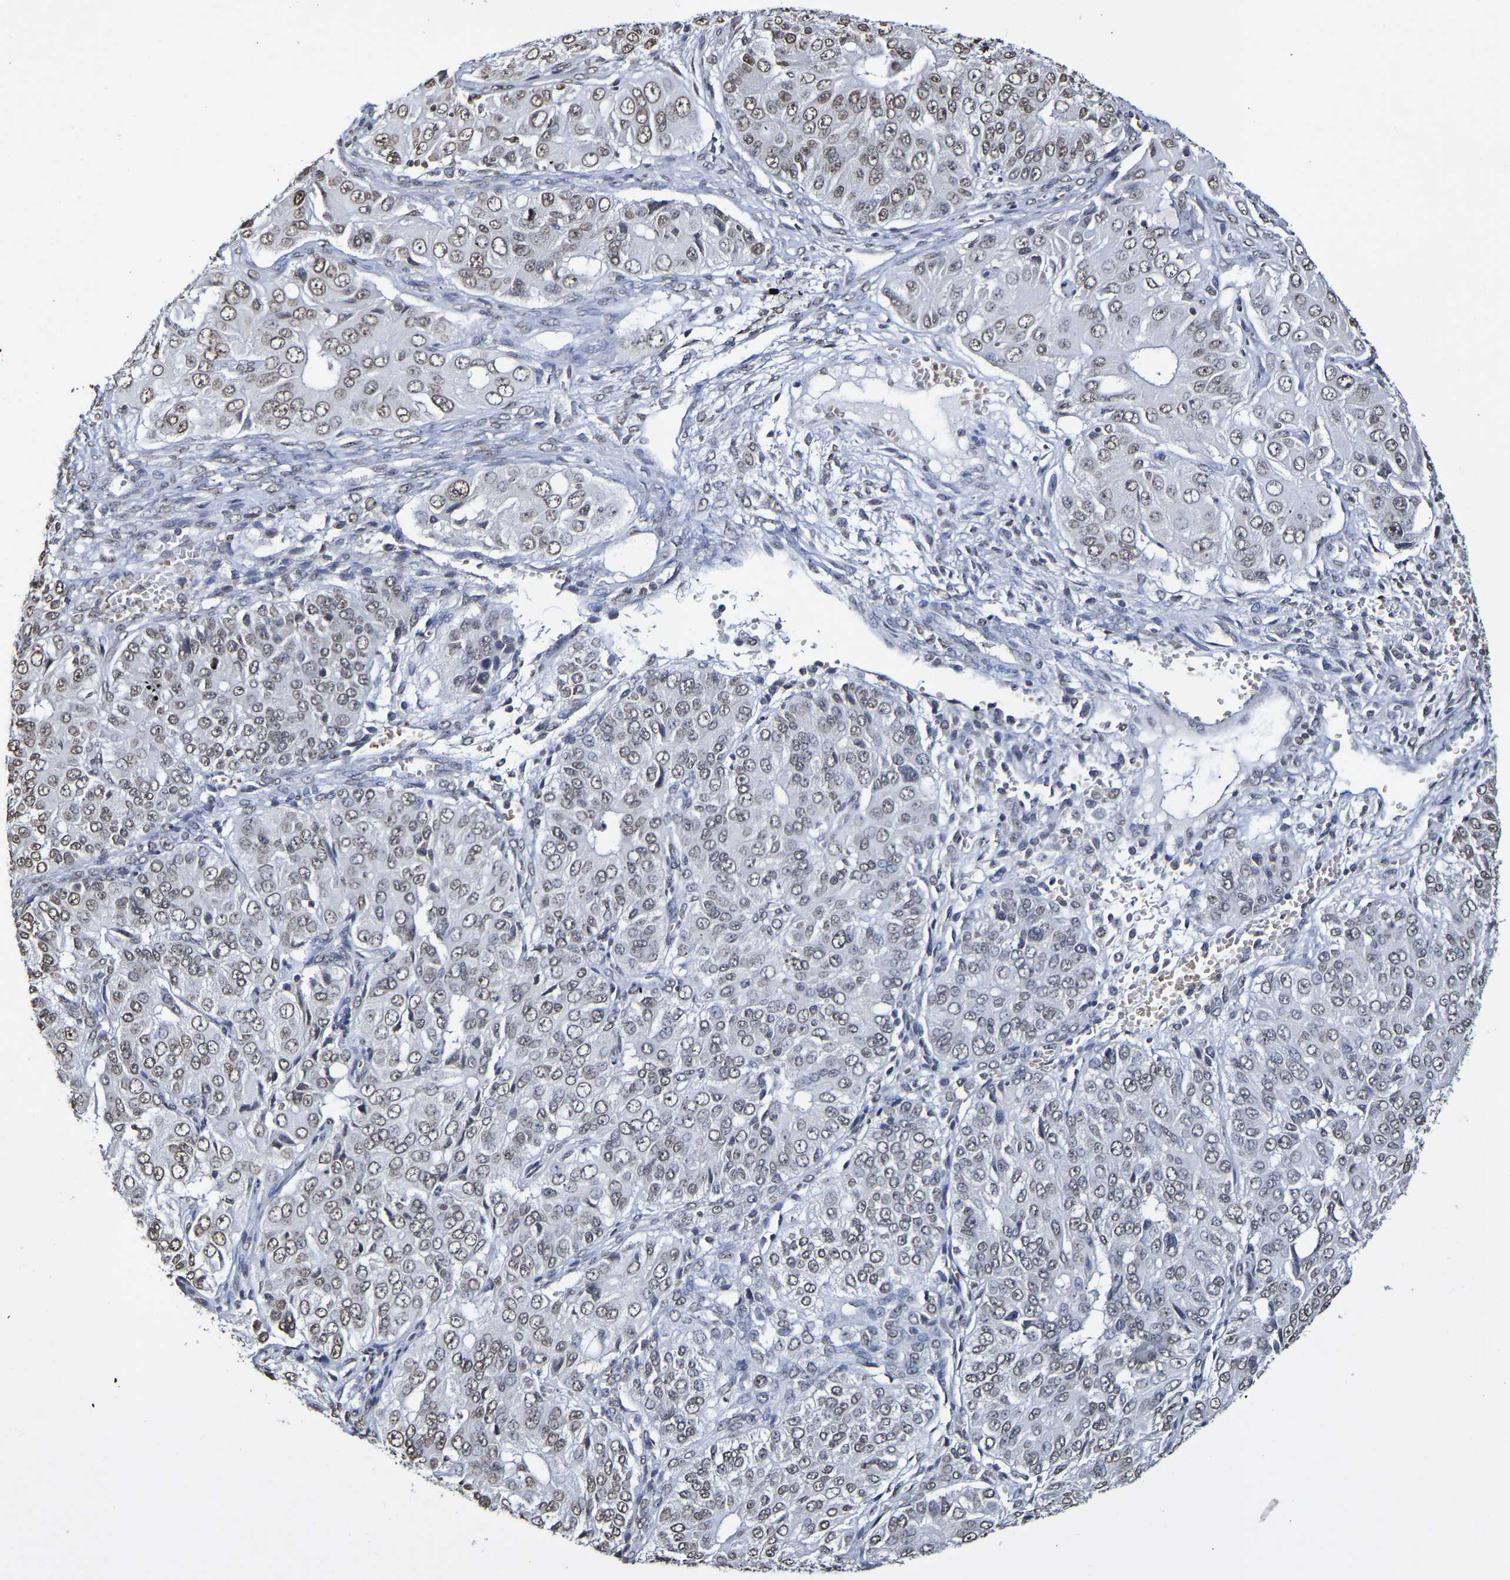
{"staining": {"intensity": "weak", "quantity": ">75%", "location": "nuclear"}, "tissue": "ovarian cancer", "cell_type": "Tumor cells", "image_type": "cancer", "snomed": [{"axis": "morphology", "description": "Carcinoma, endometroid"}, {"axis": "topography", "description": "Ovary"}], "caption": "Immunohistochemical staining of human ovarian endometroid carcinoma reveals weak nuclear protein staining in approximately >75% of tumor cells.", "gene": "ATF4", "patient": {"sex": "female", "age": 51}}